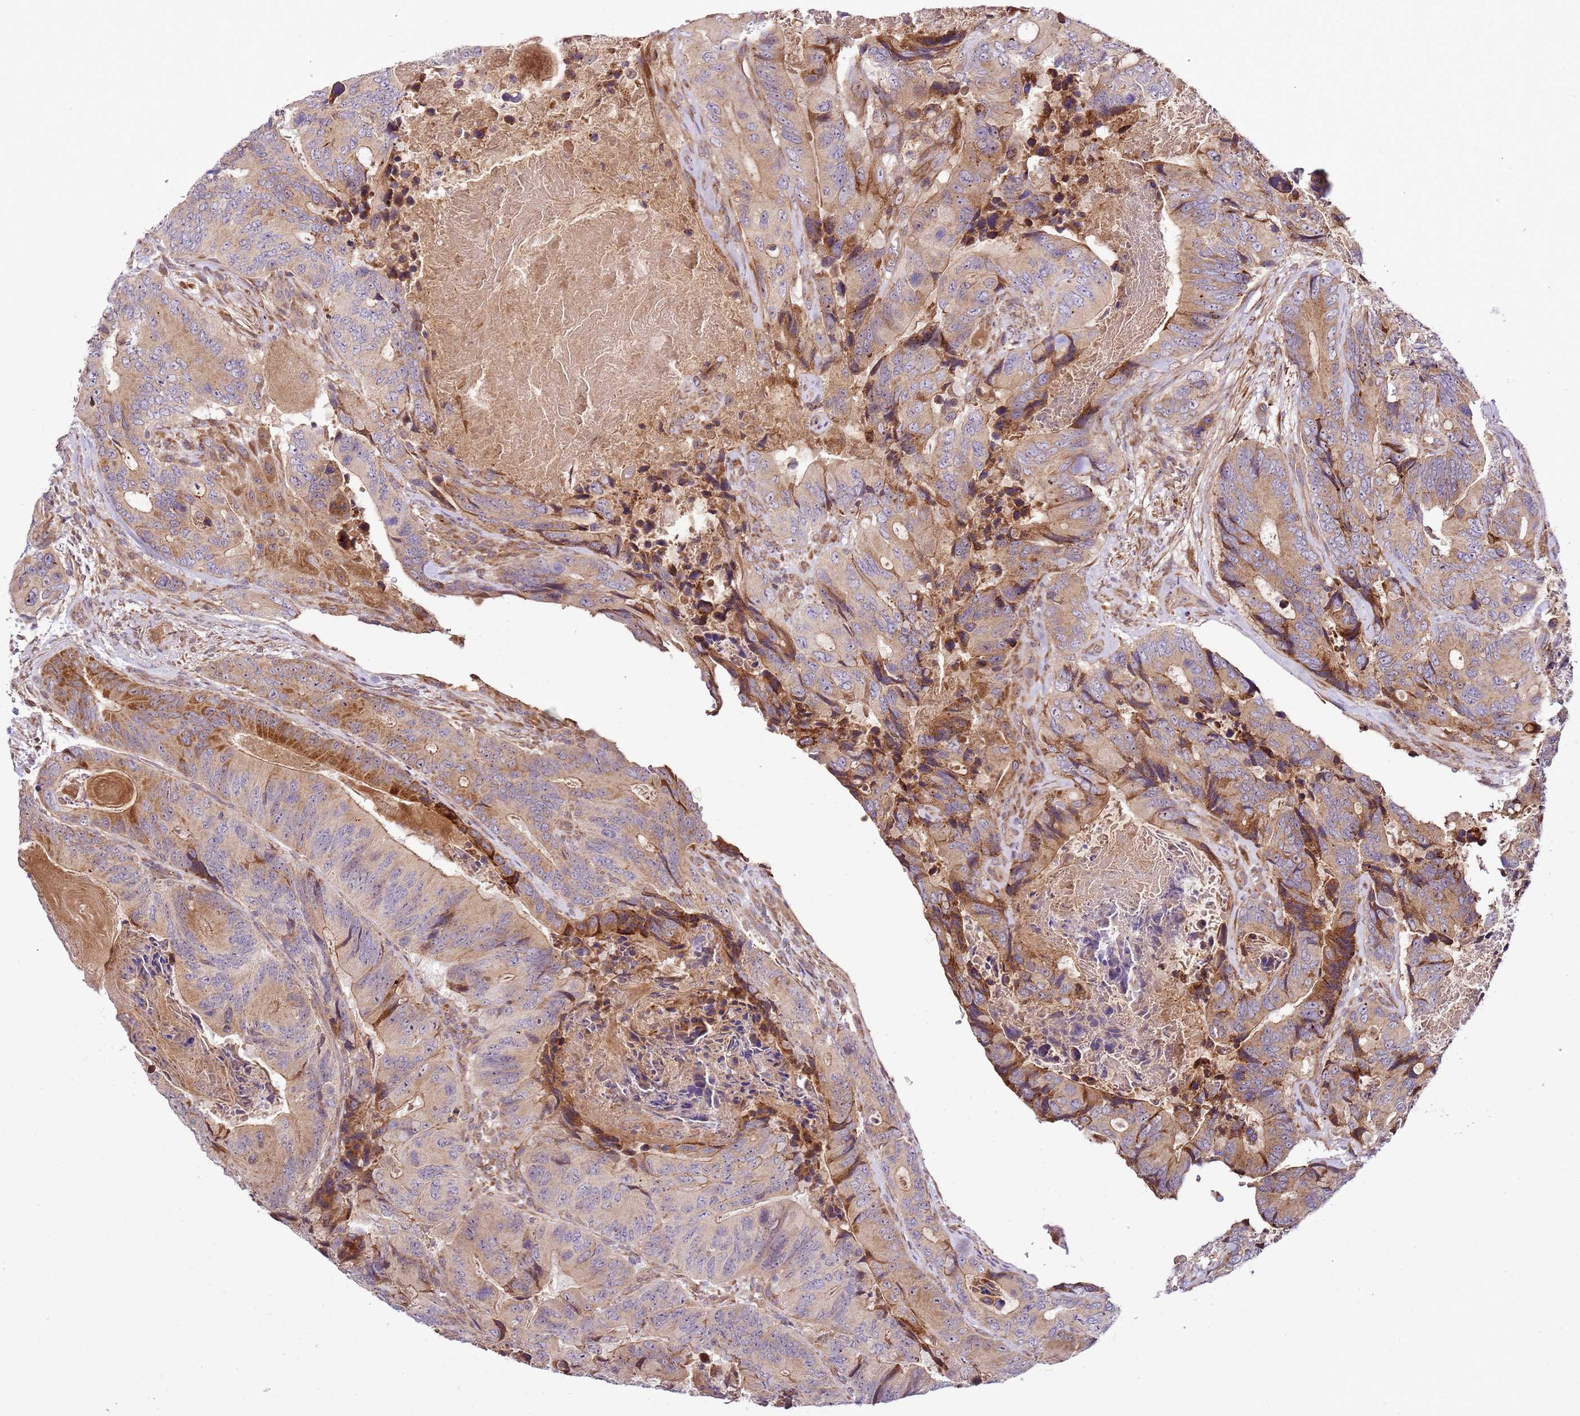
{"staining": {"intensity": "moderate", "quantity": ">75%", "location": "cytoplasmic/membranous,nuclear"}, "tissue": "colorectal cancer", "cell_type": "Tumor cells", "image_type": "cancer", "snomed": [{"axis": "morphology", "description": "Adenocarcinoma, NOS"}, {"axis": "topography", "description": "Colon"}], "caption": "Immunohistochemical staining of colorectal cancer (adenocarcinoma) reveals medium levels of moderate cytoplasmic/membranous and nuclear expression in about >75% of tumor cells.", "gene": "RASA3", "patient": {"sex": "male", "age": 84}}